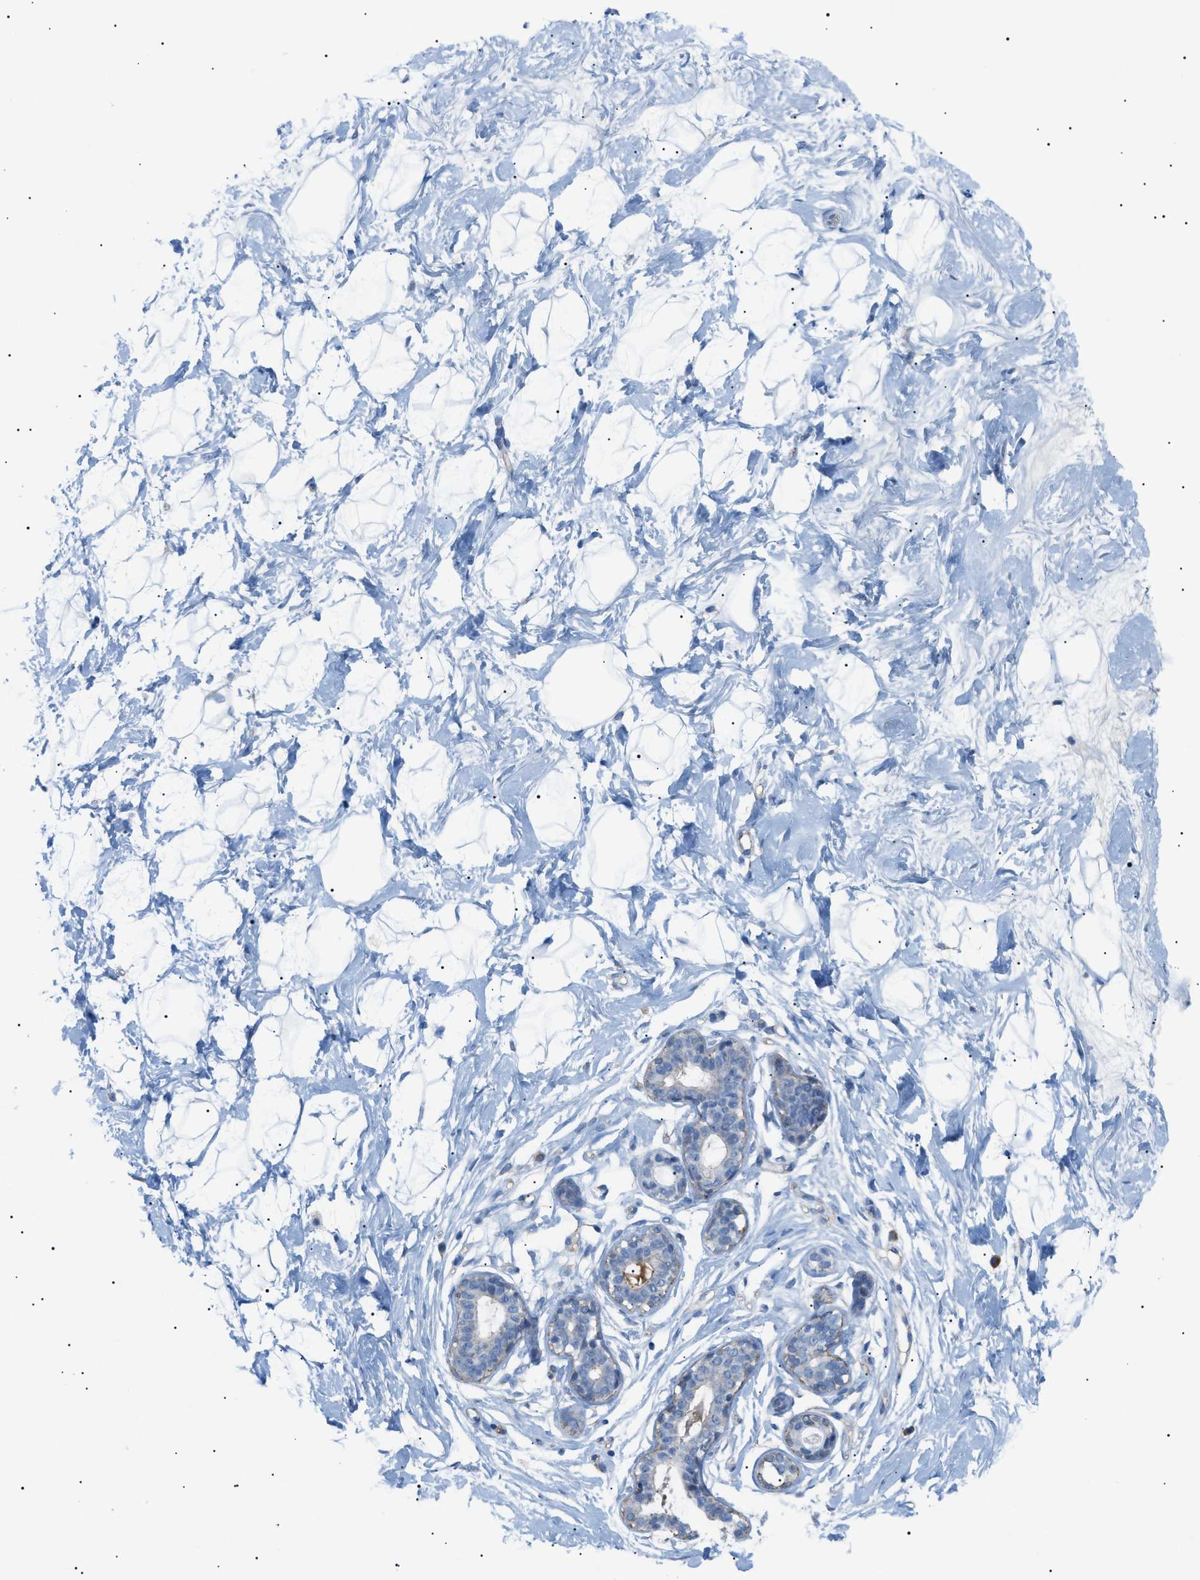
{"staining": {"intensity": "negative", "quantity": "none", "location": "none"}, "tissue": "breast", "cell_type": "Adipocytes", "image_type": "normal", "snomed": [{"axis": "morphology", "description": "Normal tissue, NOS"}, {"axis": "topography", "description": "Breast"}], "caption": "DAB immunohistochemical staining of unremarkable breast exhibits no significant expression in adipocytes.", "gene": "ADAMTS1", "patient": {"sex": "female", "age": 23}}